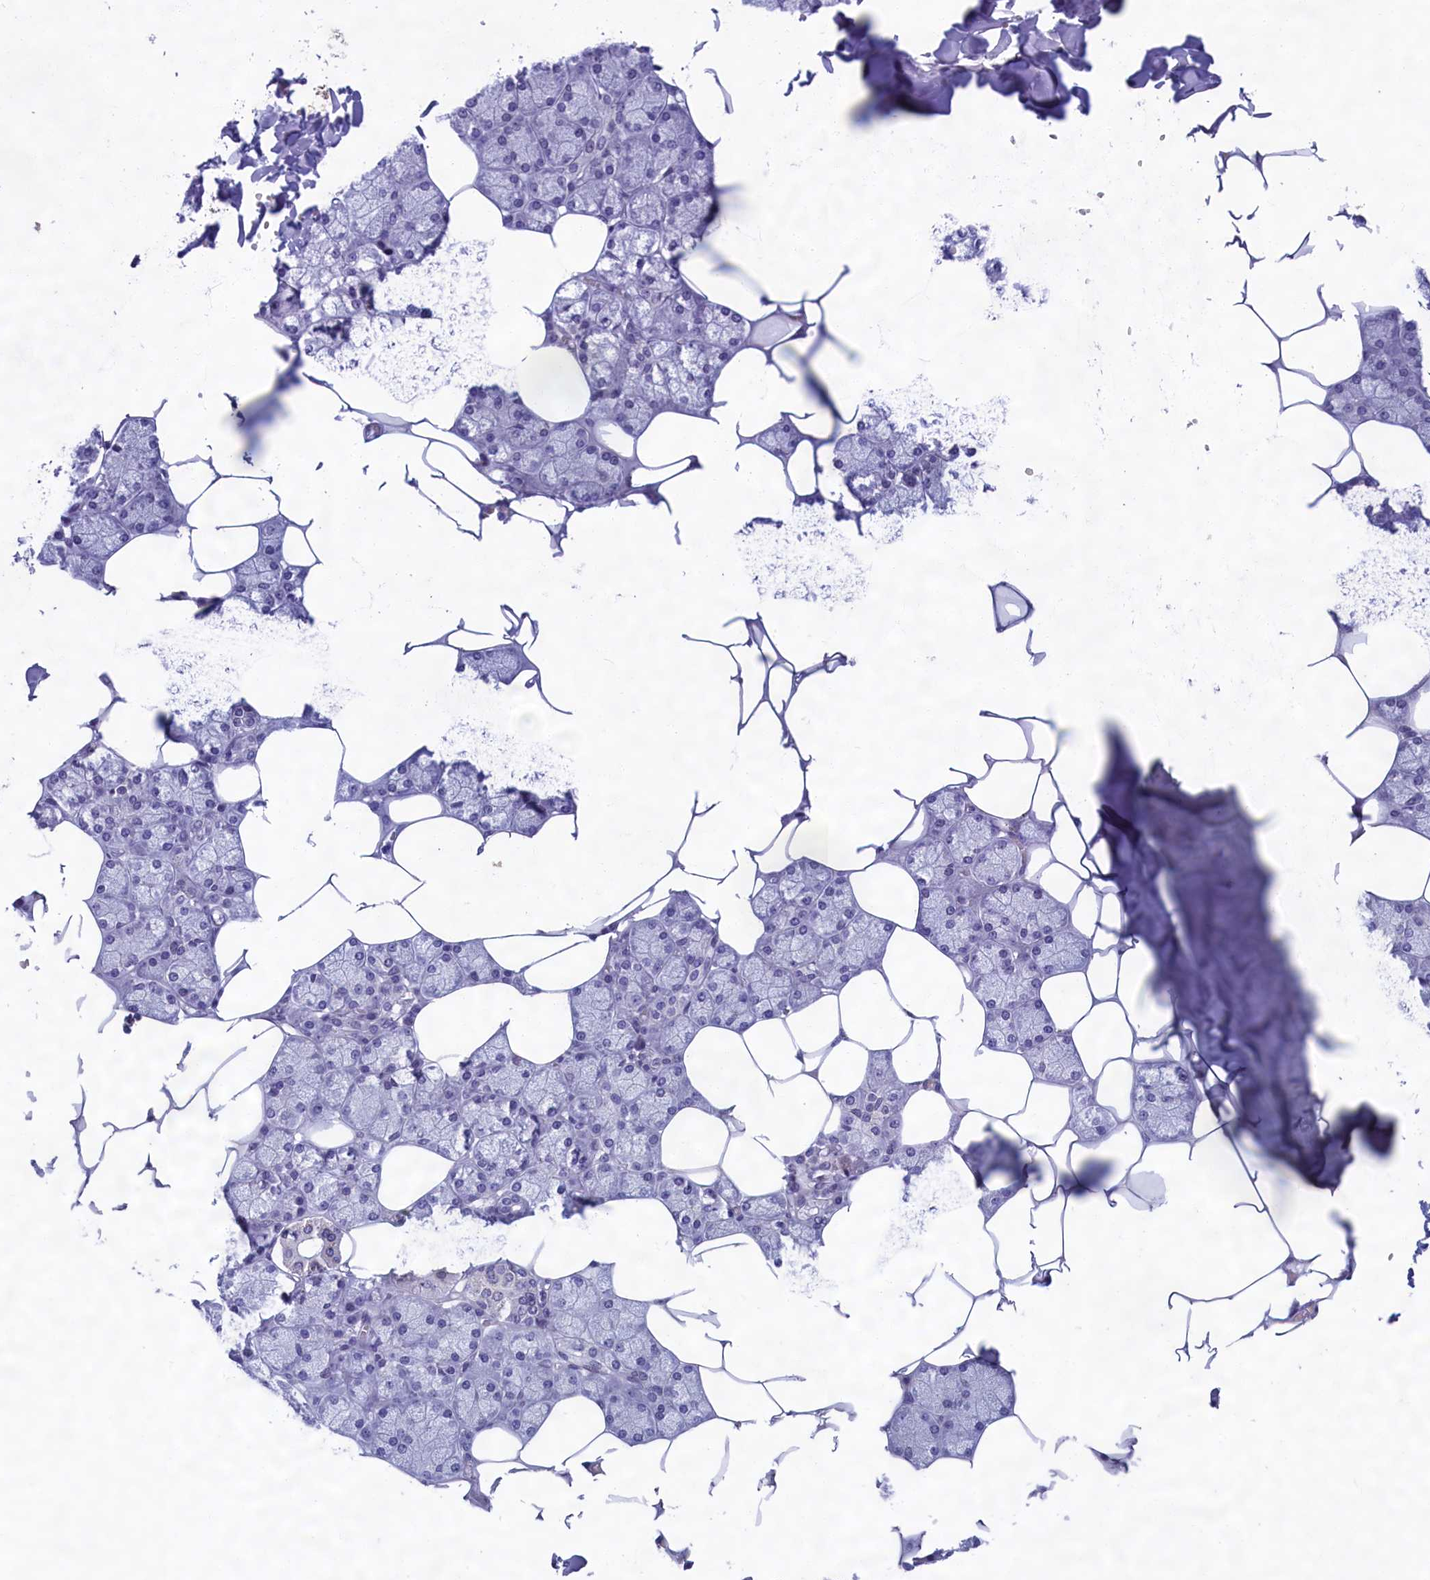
{"staining": {"intensity": "weak", "quantity": "<25%", "location": "nuclear"}, "tissue": "salivary gland", "cell_type": "Glandular cells", "image_type": "normal", "snomed": [{"axis": "morphology", "description": "Normal tissue, NOS"}, {"axis": "topography", "description": "Salivary gland"}], "caption": "DAB (3,3'-diaminobenzidine) immunohistochemical staining of unremarkable salivary gland demonstrates no significant positivity in glandular cells.", "gene": "GPSM1", "patient": {"sex": "male", "age": 62}}